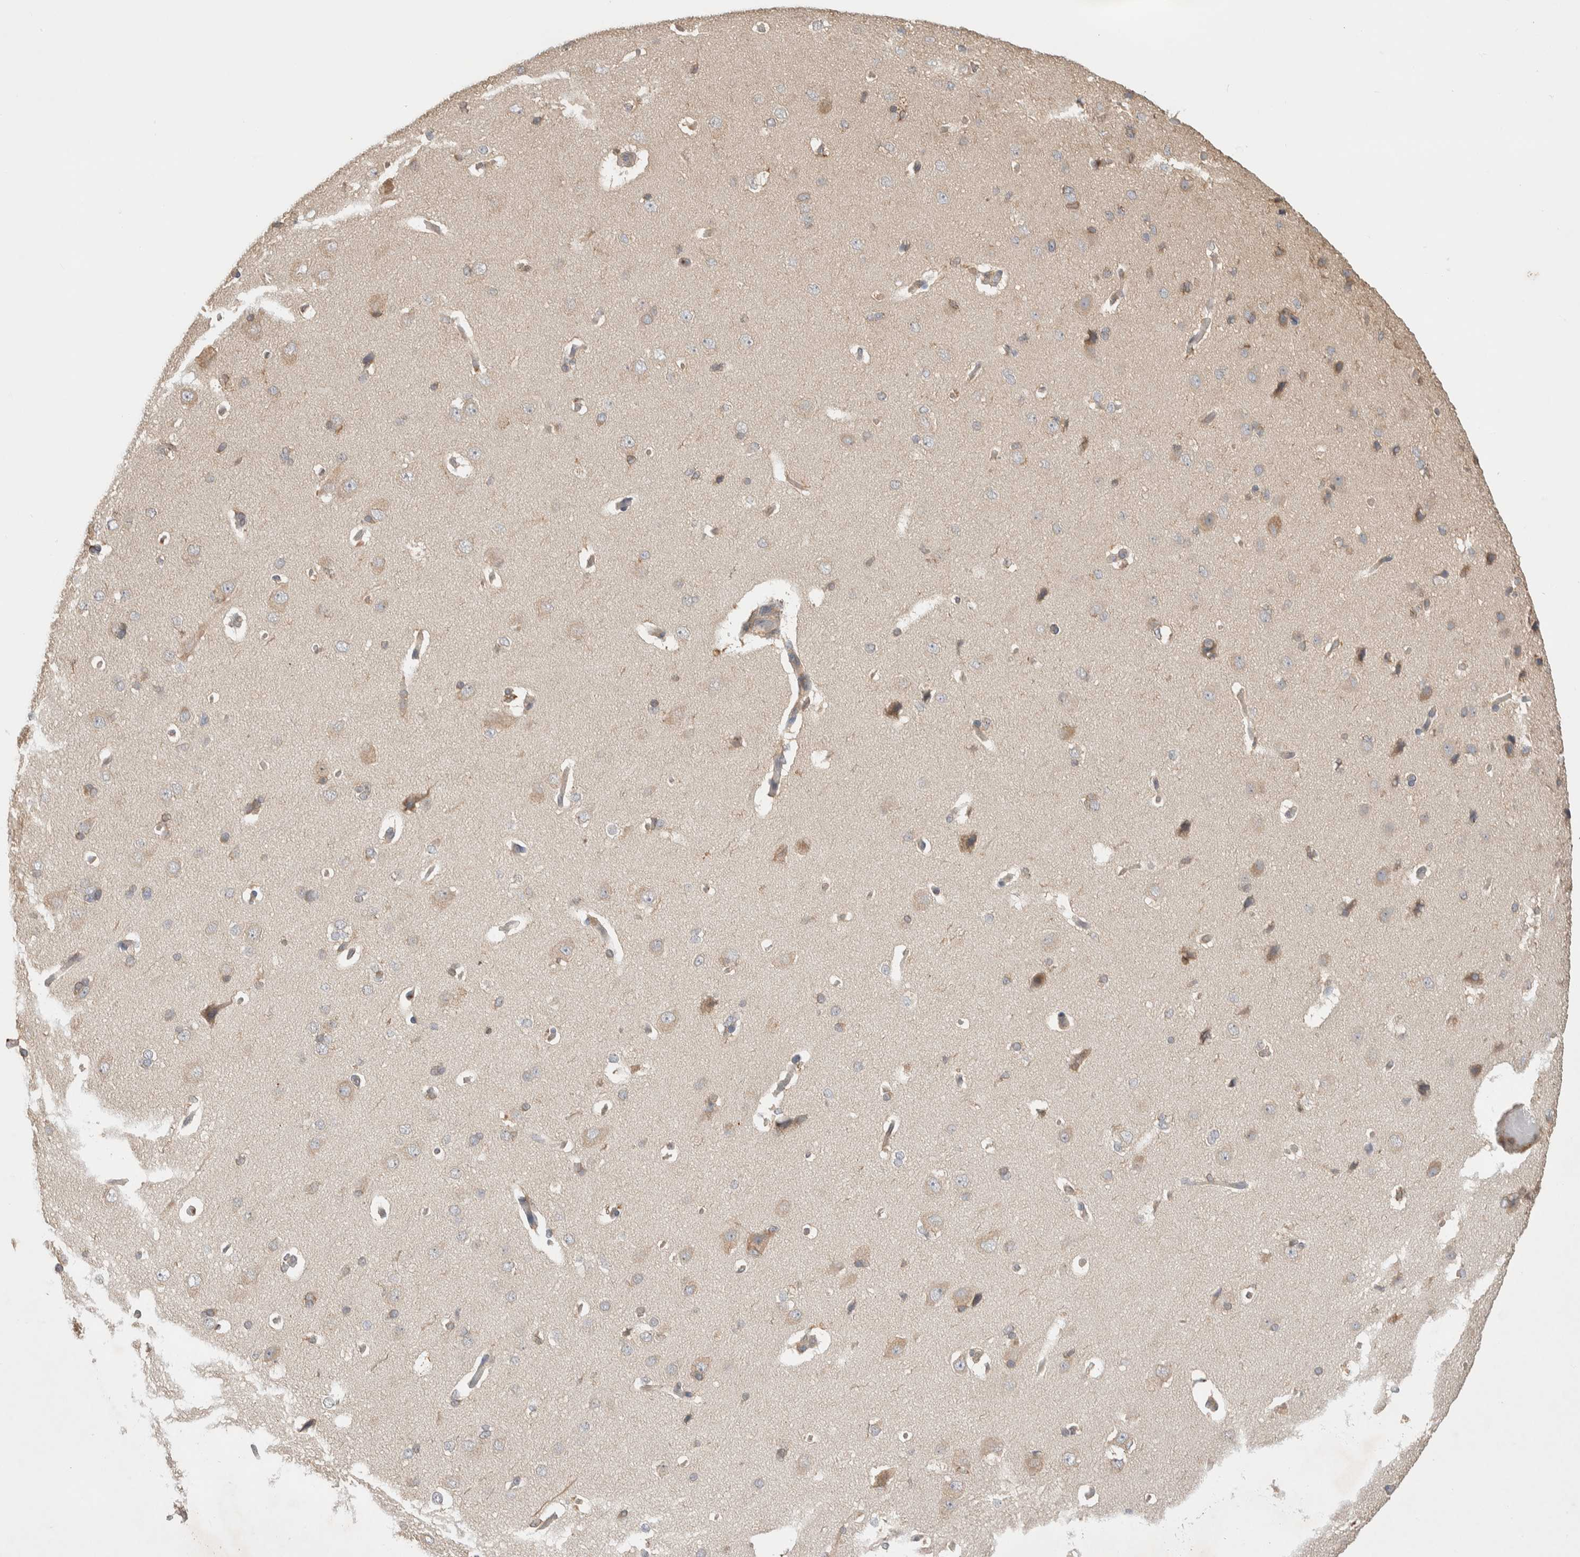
{"staining": {"intensity": "weak", "quantity": ">75%", "location": "cytoplasmic/membranous"}, "tissue": "cerebral cortex", "cell_type": "Endothelial cells", "image_type": "normal", "snomed": [{"axis": "morphology", "description": "Normal tissue, NOS"}, {"axis": "topography", "description": "Cerebral cortex"}], "caption": "Immunohistochemical staining of benign cerebral cortex demonstrates >75% levels of weak cytoplasmic/membranous protein expression in about >75% of endothelial cells.", "gene": "DEPTOR", "patient": {"sex": "male", "age": 62}}